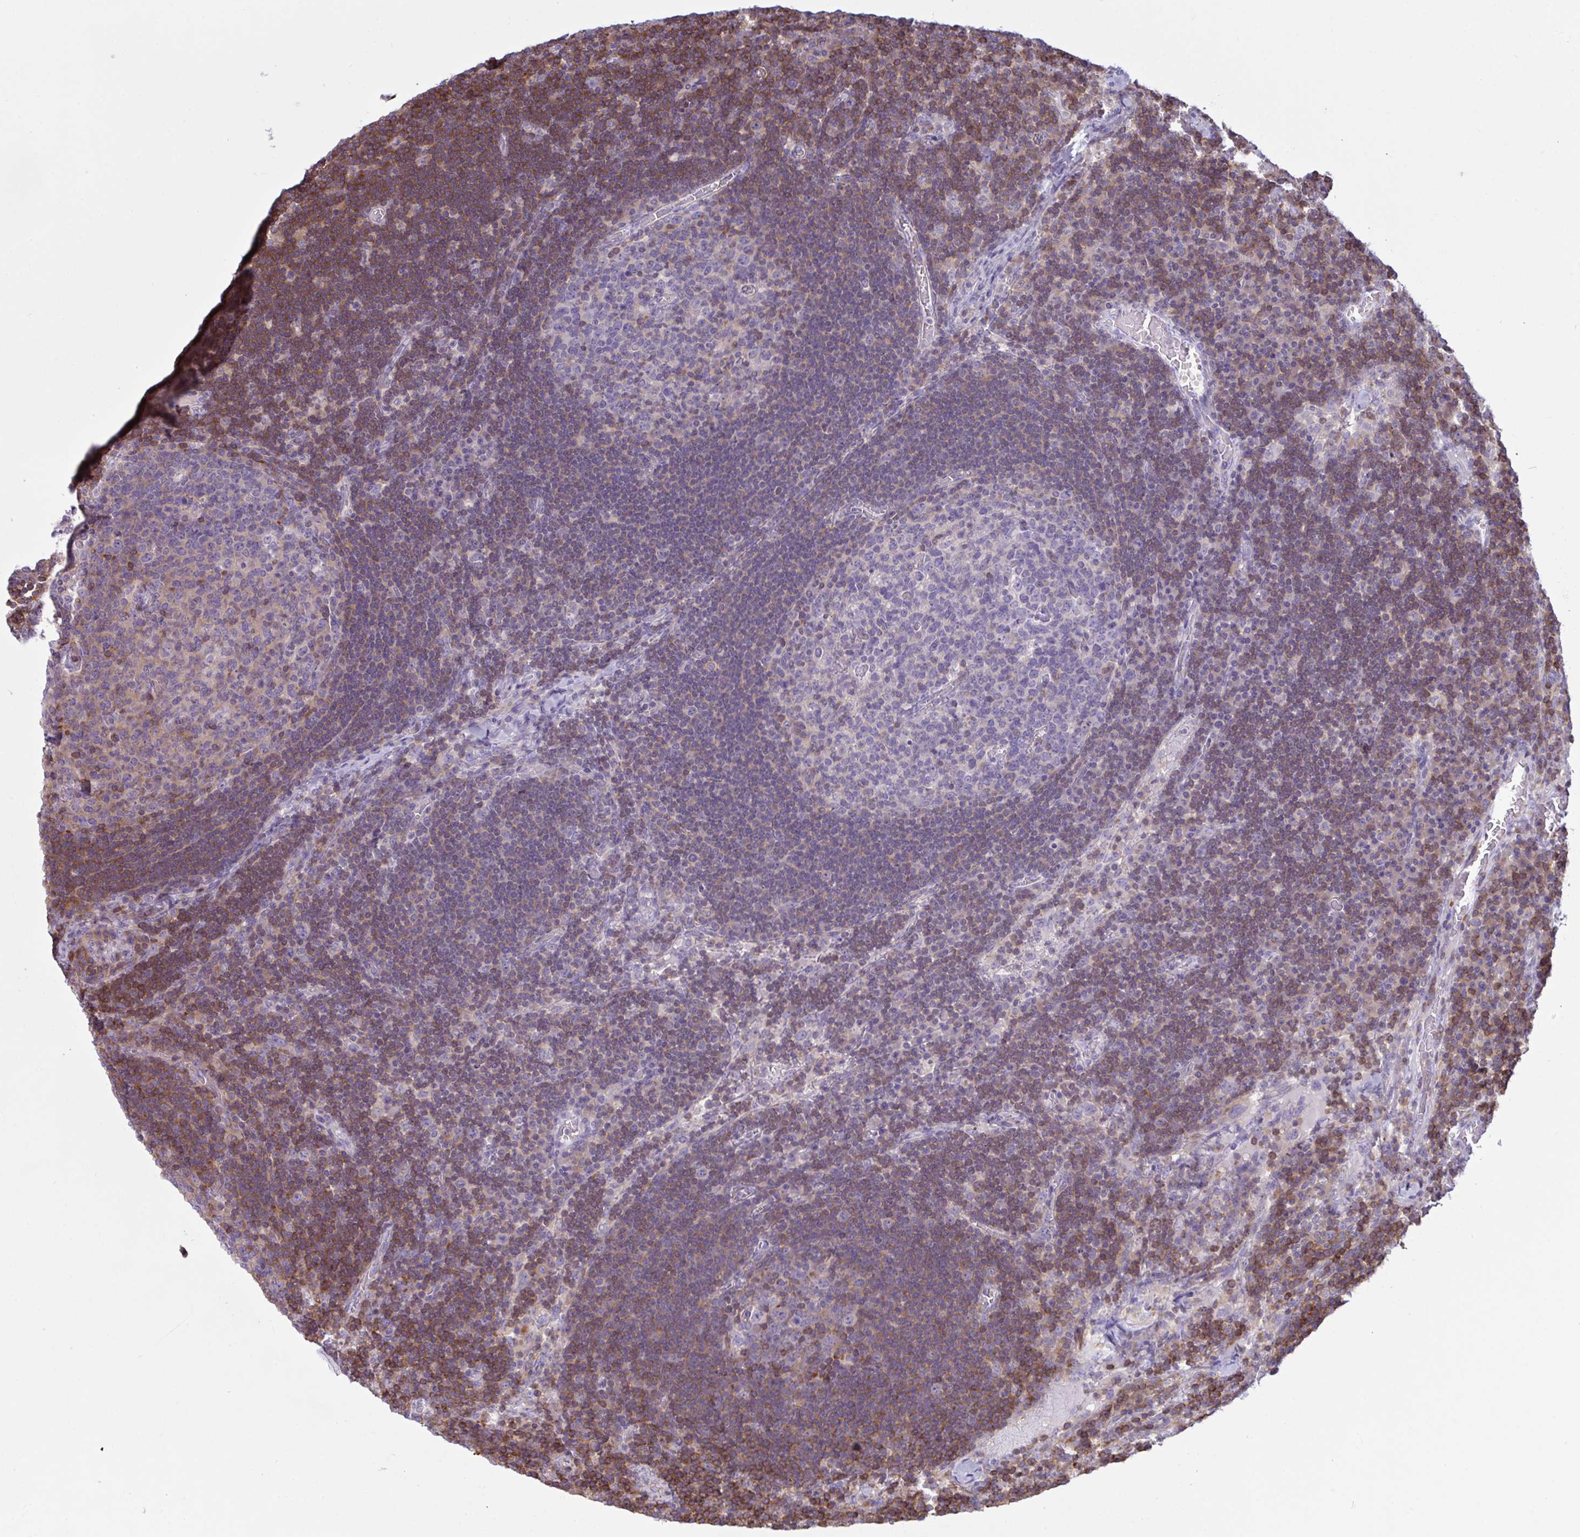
{"staining": {"intensity": "weak", "quantity": "<25%", "location": "cytoplasmic/membranous"}, "tissue": "lymph node", "cell_type": "Germinal center cells", "image_type": "normal", "snomed": [{"axis": "morphology", "description": "Normal tissue, NOS"}, {"axis": "topography", "description": "Lymph node"}], "caption": "IHC of unremarkable lymph node exhibits no staining in germinal center cells.", "gene": "TSC22D3", "patient": {"sex": "male", "age": 67}}